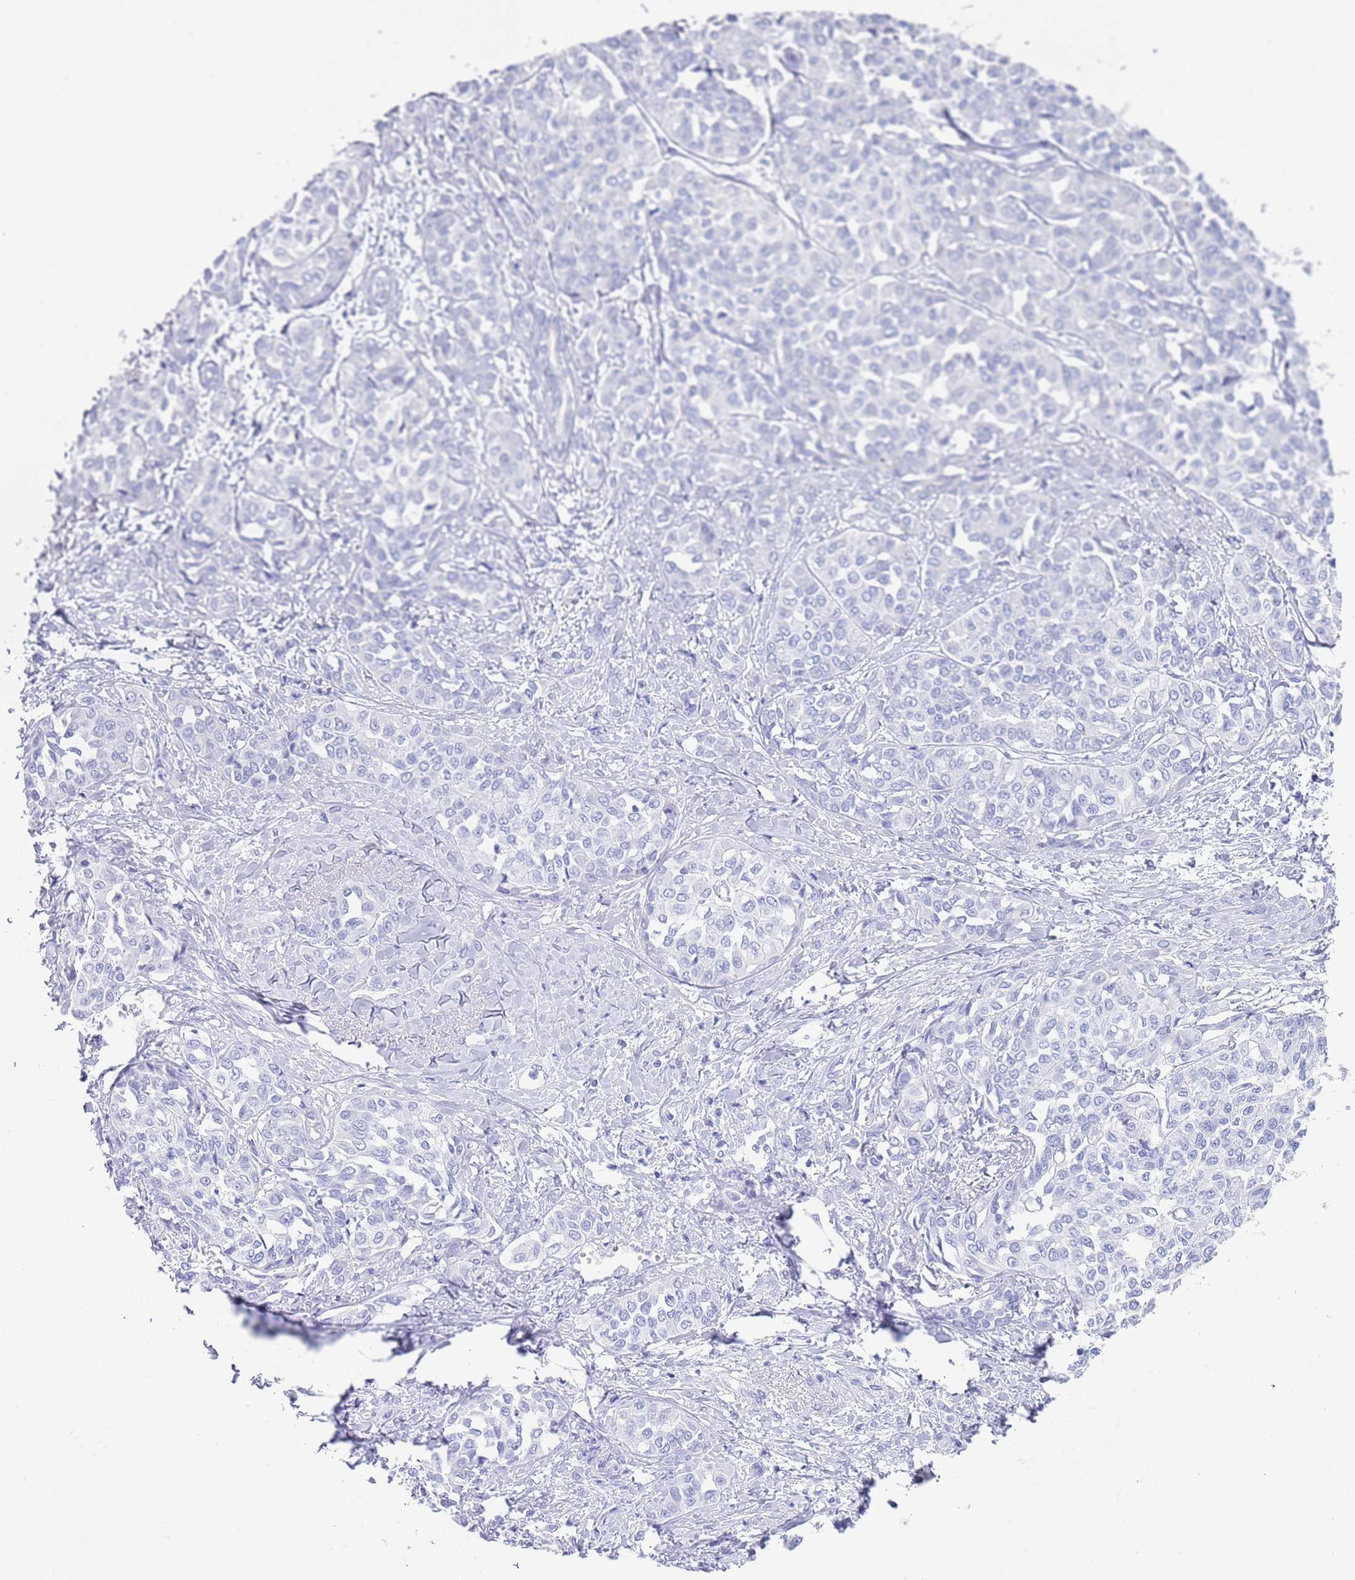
{"staining": {"intensity": "negative", "quantity": "none", "location": "none"}, "tissue": "liver cancer", "cell_type": "Tumor cells", "image_type": "cancer", "snomed": [{"axis": "morphology", "description": "Cholangiocarcinoma"}, {"axis": "topography", "description": "Liver"}], "caption": "An image of liver cancer (cholangiocarcinoma) stained for a protein exhibits no brown staining in tumor cells. (Brightfield microscopy of DAB immunohistochemistry at high magnification).", "gene": "CPXM2", "patient": {"sex": "female", "age": 77}}